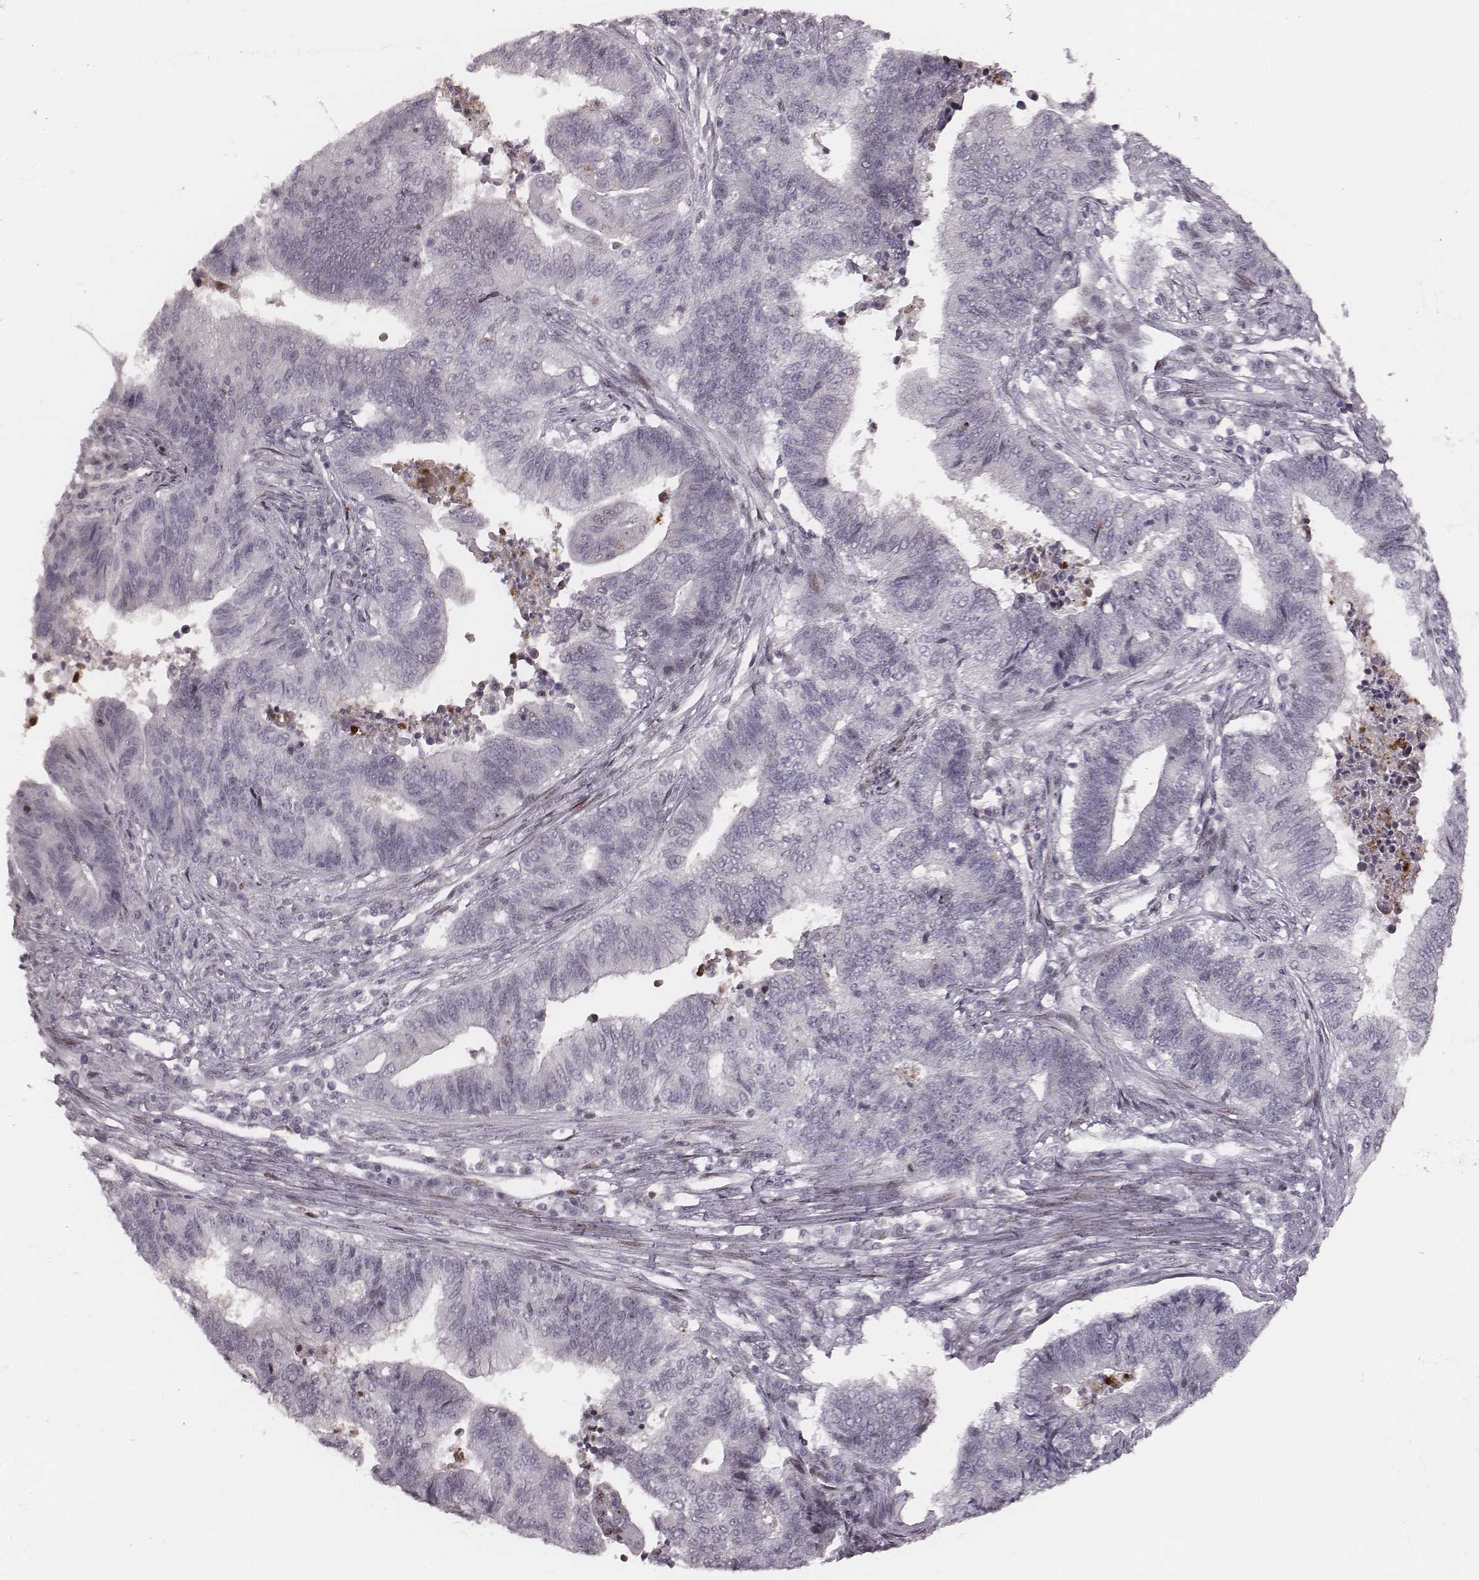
{"staining": {"intensity": "negative", "quantity": "none", "location": "none"}, "tissue": "endometrial cancer", "cell_type": "Tumor cells", "image_type": "cancer", "snomed": [{"axis": "morphology", "description": "Adenocarcinoma, NOS"}, {"axis": "topography", "description": "Uterus"}, {"axis": "topography", "description": "Endometrium"}], "caption": "This is a histopathology image of IHC staining of endometrial cancer (adenocarcinoma), which shows no expression in tumor cells.", "gene": "NDC1", "patient": {"sex": "female", "age": 54}}